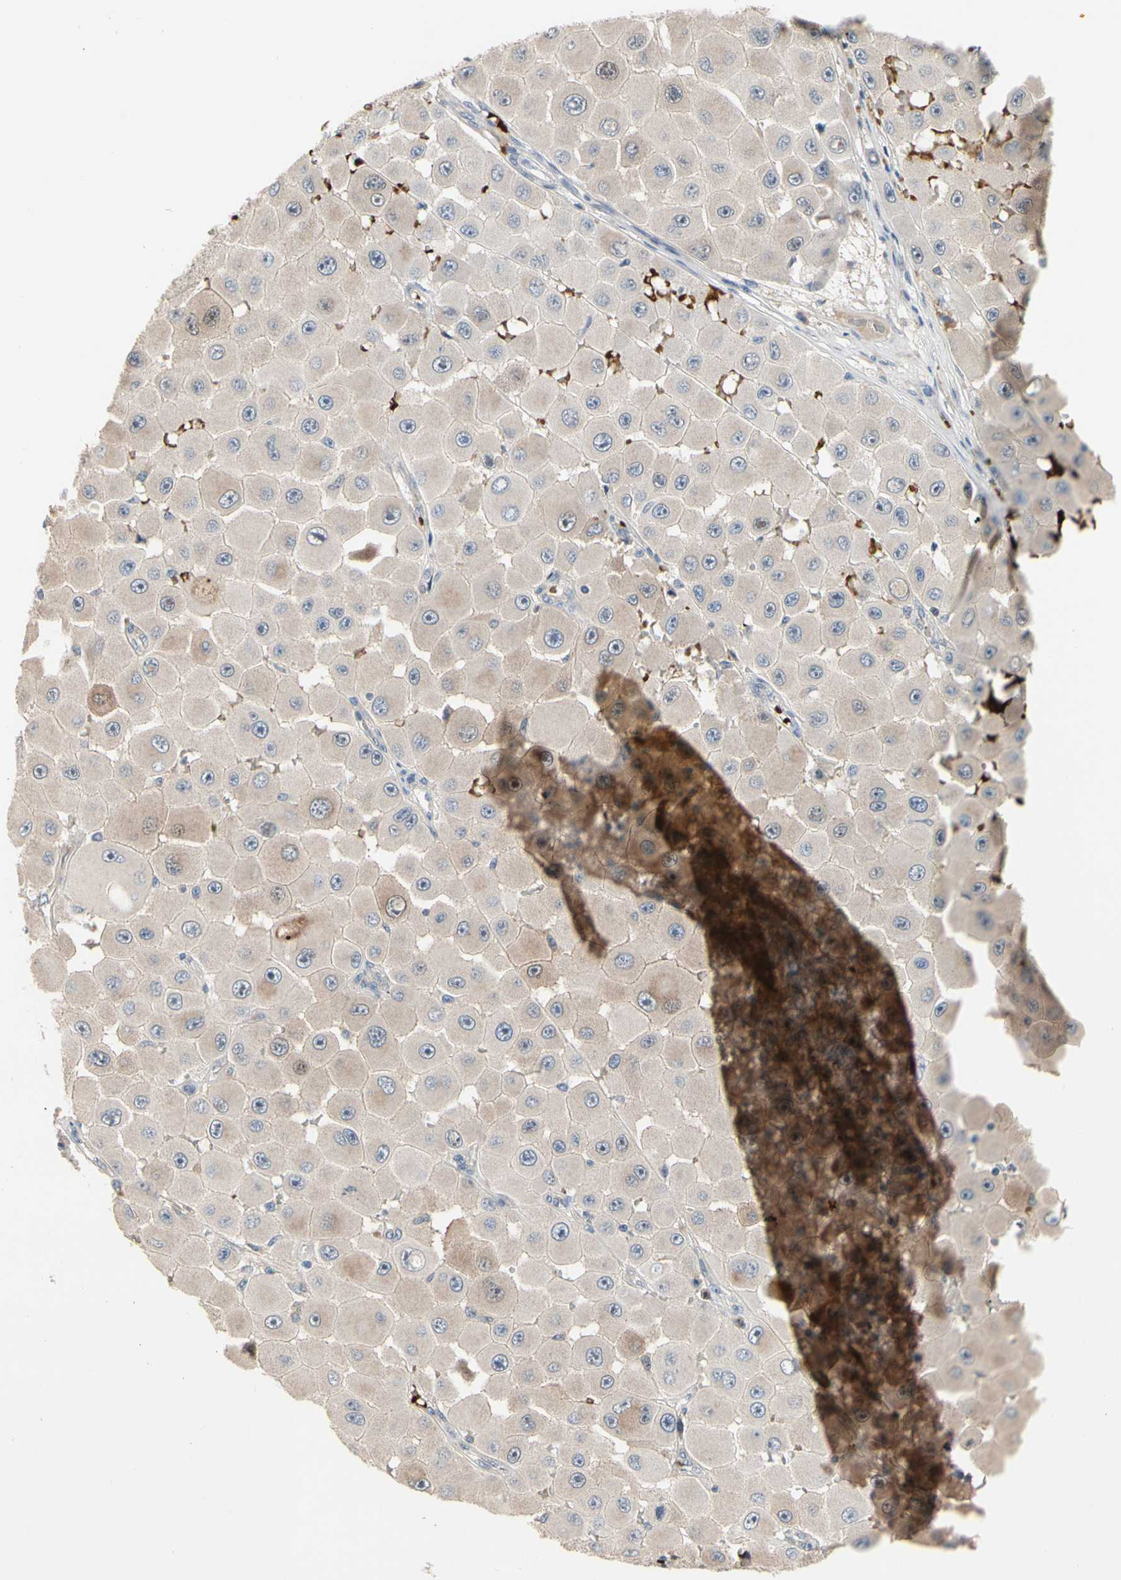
{"staining": {"intensity": "weak", "quantity": "<25%", "location": "cytoplasmic/membranous"}, "tissue": "melanoma", "cell_type": "Tumor cells", "image_type": "cancer", "snomed": [{"axis": "morphology", "description": "Malignant melanoma, NOS"}, {"axis": "topography", "description": "Skin"}], "caption": "There is no significant expression in tumor cells of malignant melanoma.", "gene": "HMGCR", "patient": {"sex": "female", "age": 81}}